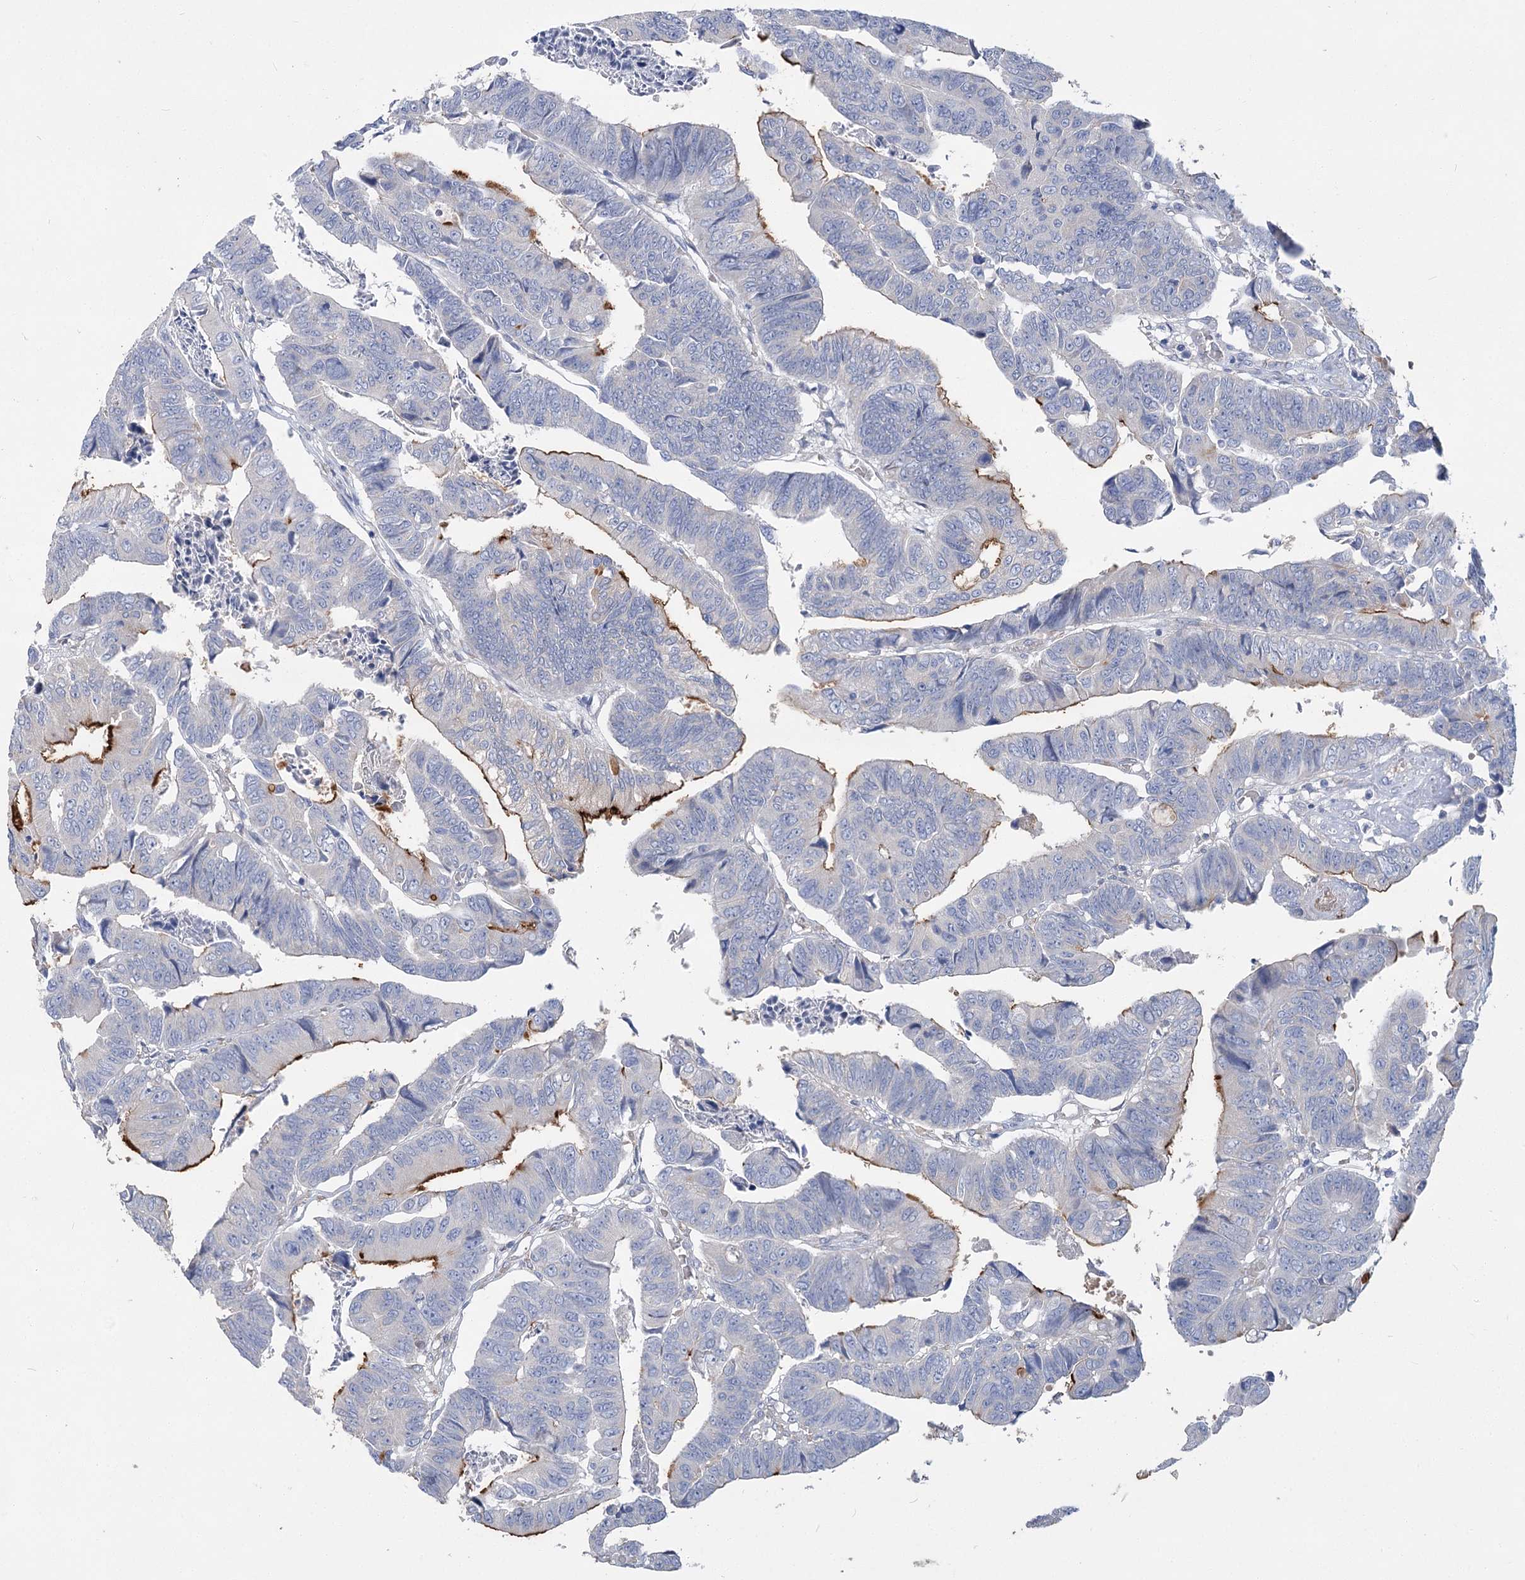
{"staining": {"intensity": "moderate", "quantity": "<25%", "location": "cytoplasmic/membranous"}, "tissue": "colorectal cancer", "cell_type": "Tumor cells", "image_type": "cancer", "snomed": [{"axis": "morphology", "description": "Adenocarcinoma, NOS"}, {"axis": "topography", "description": "Rectum"}], "caption": "Immunohistochemical staining of human colorectal cancer exhibits moderate cytoplasmic/membranous protein expression in approximately <25% of tumor cells.", "gene": "SLC9A3", "patient": {"sex": "female", "age": 65}}